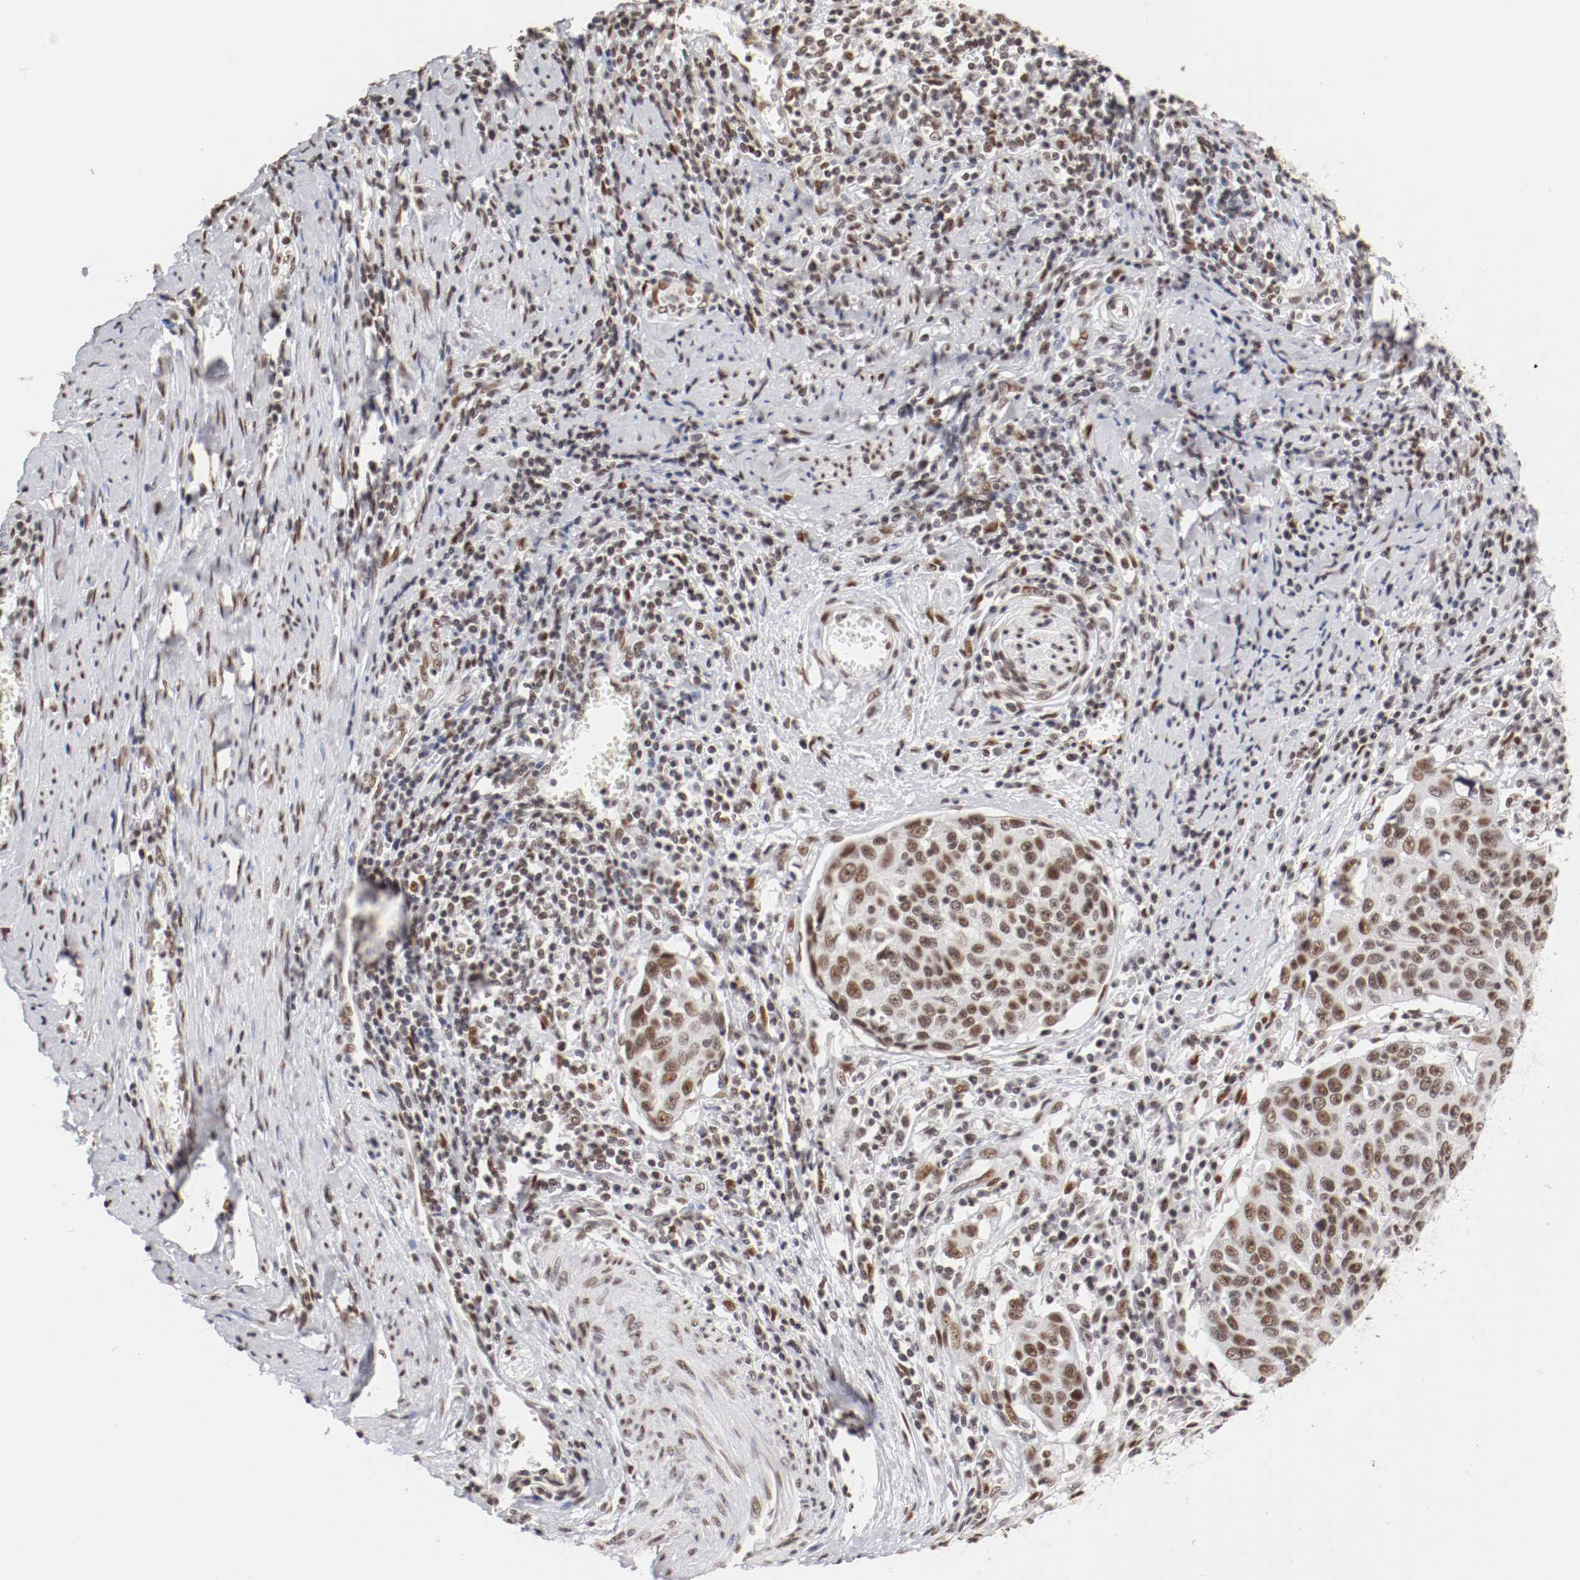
{"staining": {"intensity": "moderate", "quantity": ">75%", "location": "nuclear"}, "tissue": "cervical cancer", "cell_type": "Tumor cells", "image_type": "cancer", "snomed": [{"axis": "morphology", "description": "Squamous cell carcinoma, NOS"}, {"axis": "topography", "description": "Cervix"}], "caption": "IHC (DAB (3,3'-diaminobenzidine)) staining of human cervical cancer exhibits moderate nuclear protein staining in approximately >75% of tumor cells. (DAB (3,3'-diaminobenzidine) = brown stain, brightfield microscopy at high magnification).", "gene": "TP53BP1", "patient": {"sex": "female", "age": 53}}